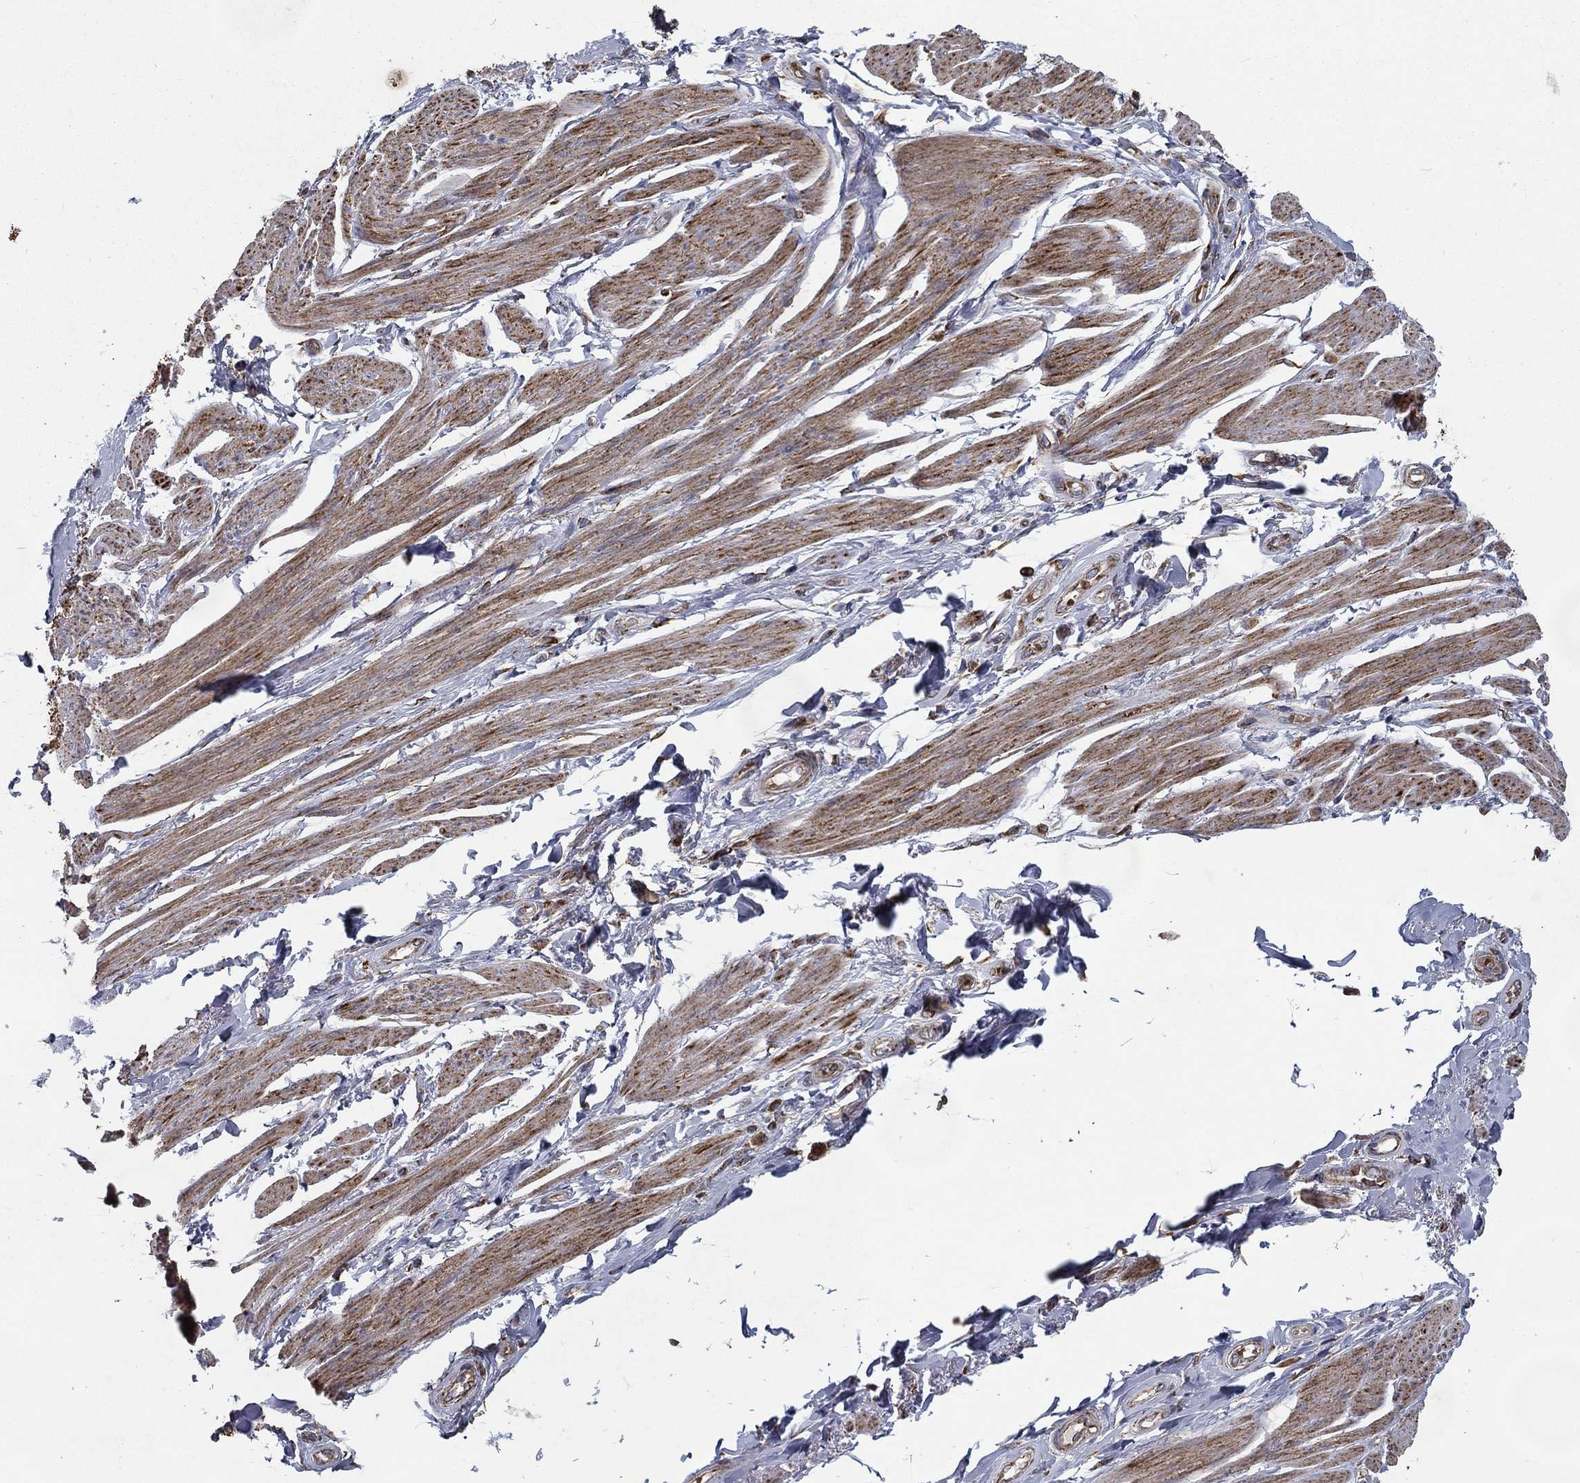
{"staining": {"intensity": "strong", "quantity": "<25%", "location": "cytoplasmic/membranous"}, "tissue": "soft tissue", "cell_type": "Fibroblasts", "image_type": "normal", "snomed": [{"axis": "morphology", "description": "Normal tissue, NOS"}, {"axis": "topography", "description": "Skeletal muscle"}, {"axis": "topography", "description": "Anal"}, {"axis": "topography", "description": "Peripheral nerve tissue"}], "caption": "Immunohistochemical staining of unremarkable human soft tissue exhibits strong cytoplasmic/membranous protein positivity in approximately <25% of fibroblasts.", "gene": "MT", "patient": {"sex": "male", "age": 53}}